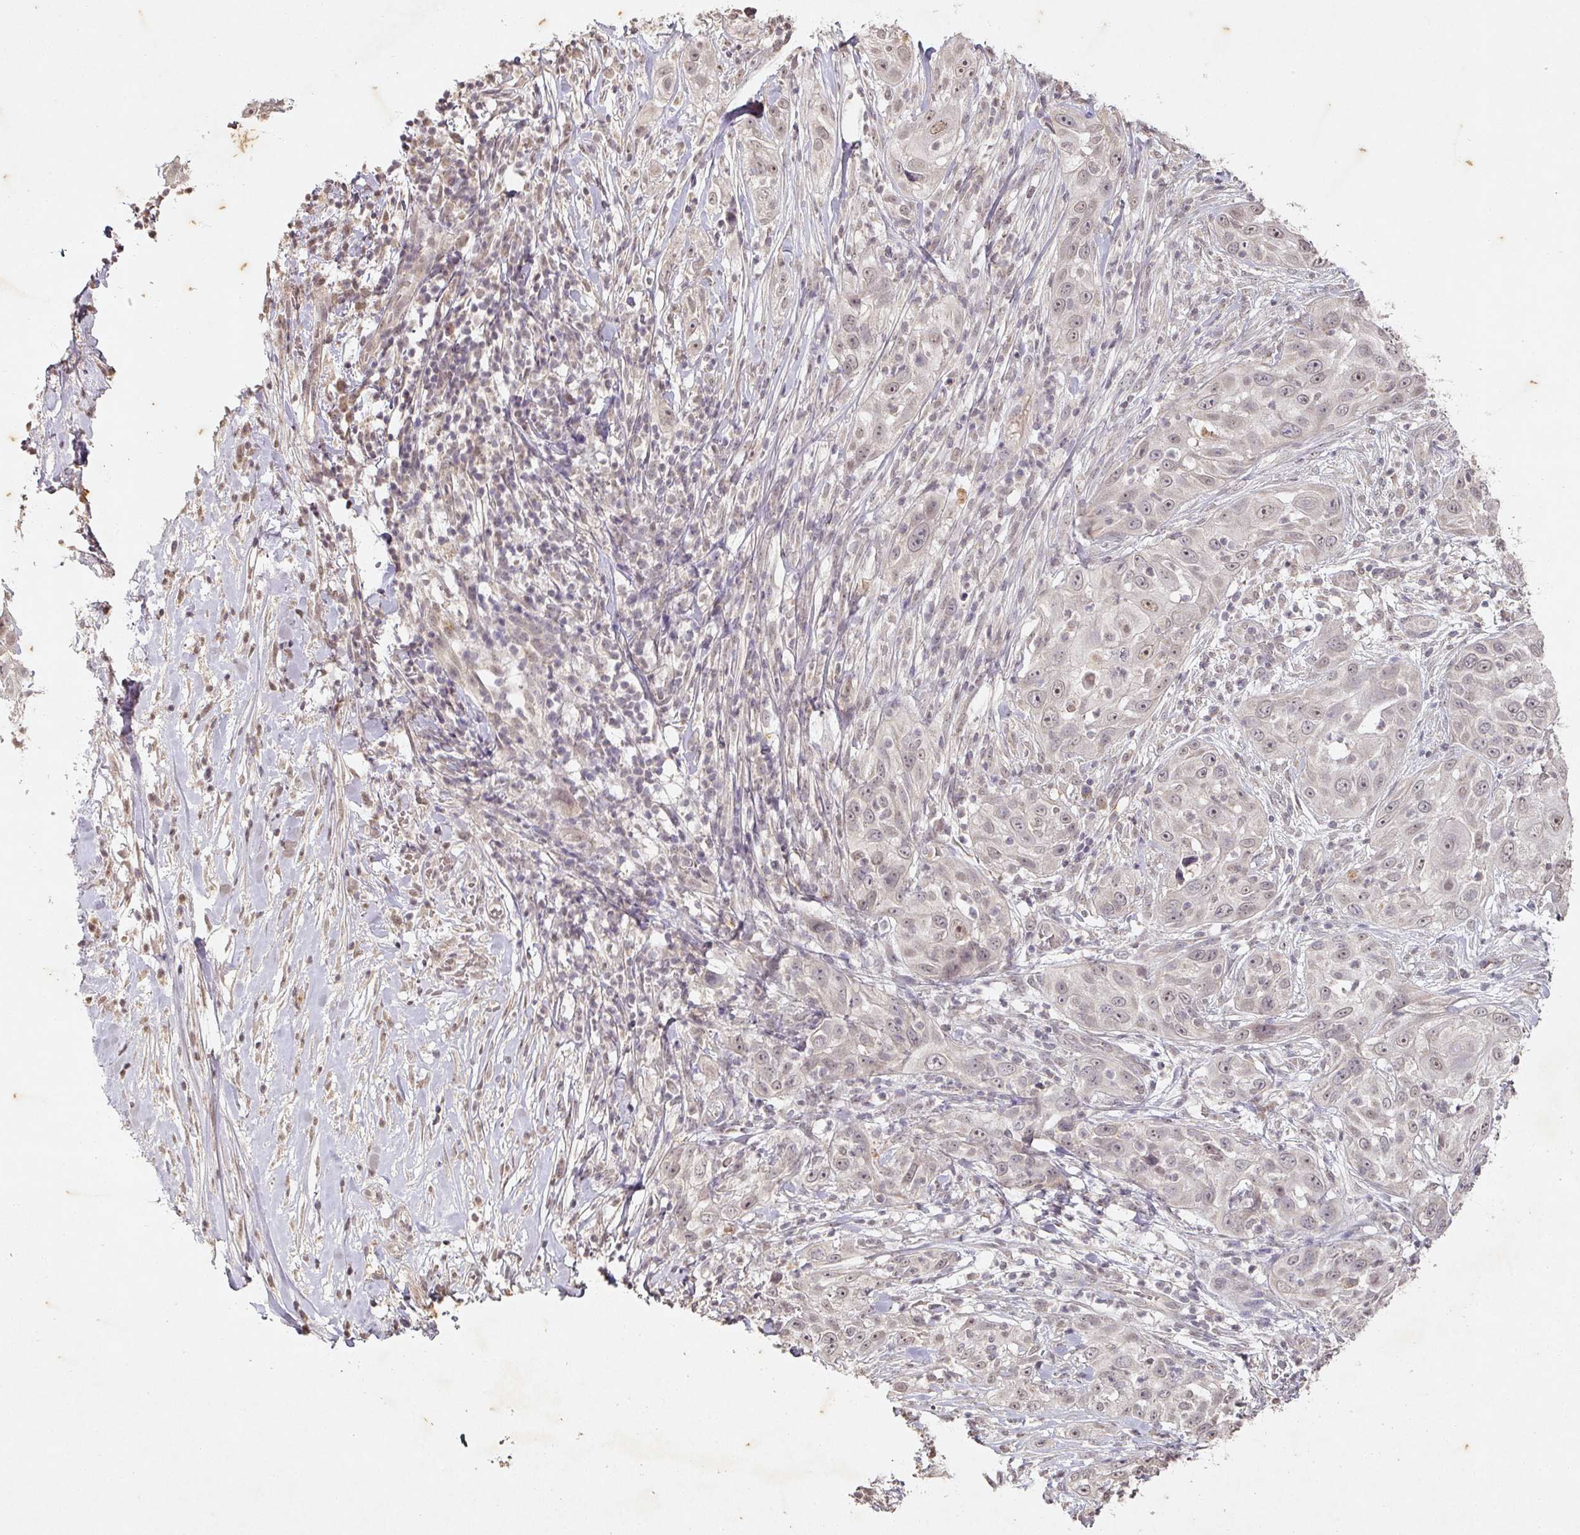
{"staining": {"intensity": "moderate", "quantity": "<25%", "location": "nuclear"}, "tissue": "skin cancer", "cell_type": "Tumor cells", "image_type": "cancer", "snomed": [{"axis": "morphology", "description": "Squamous cell carcinoma, NOS"}, {"axis": "topography", "description": "Skin"}], "caption": "Immunohistochemical staining of human skin squamous cell carcinoma shows low levels of moderate nuclear expression in approximately <25% of tumor cells. Nuclei are stained in blue.", "gene": "CAPN5", "patient": {"sex": "female", "age": 44}}